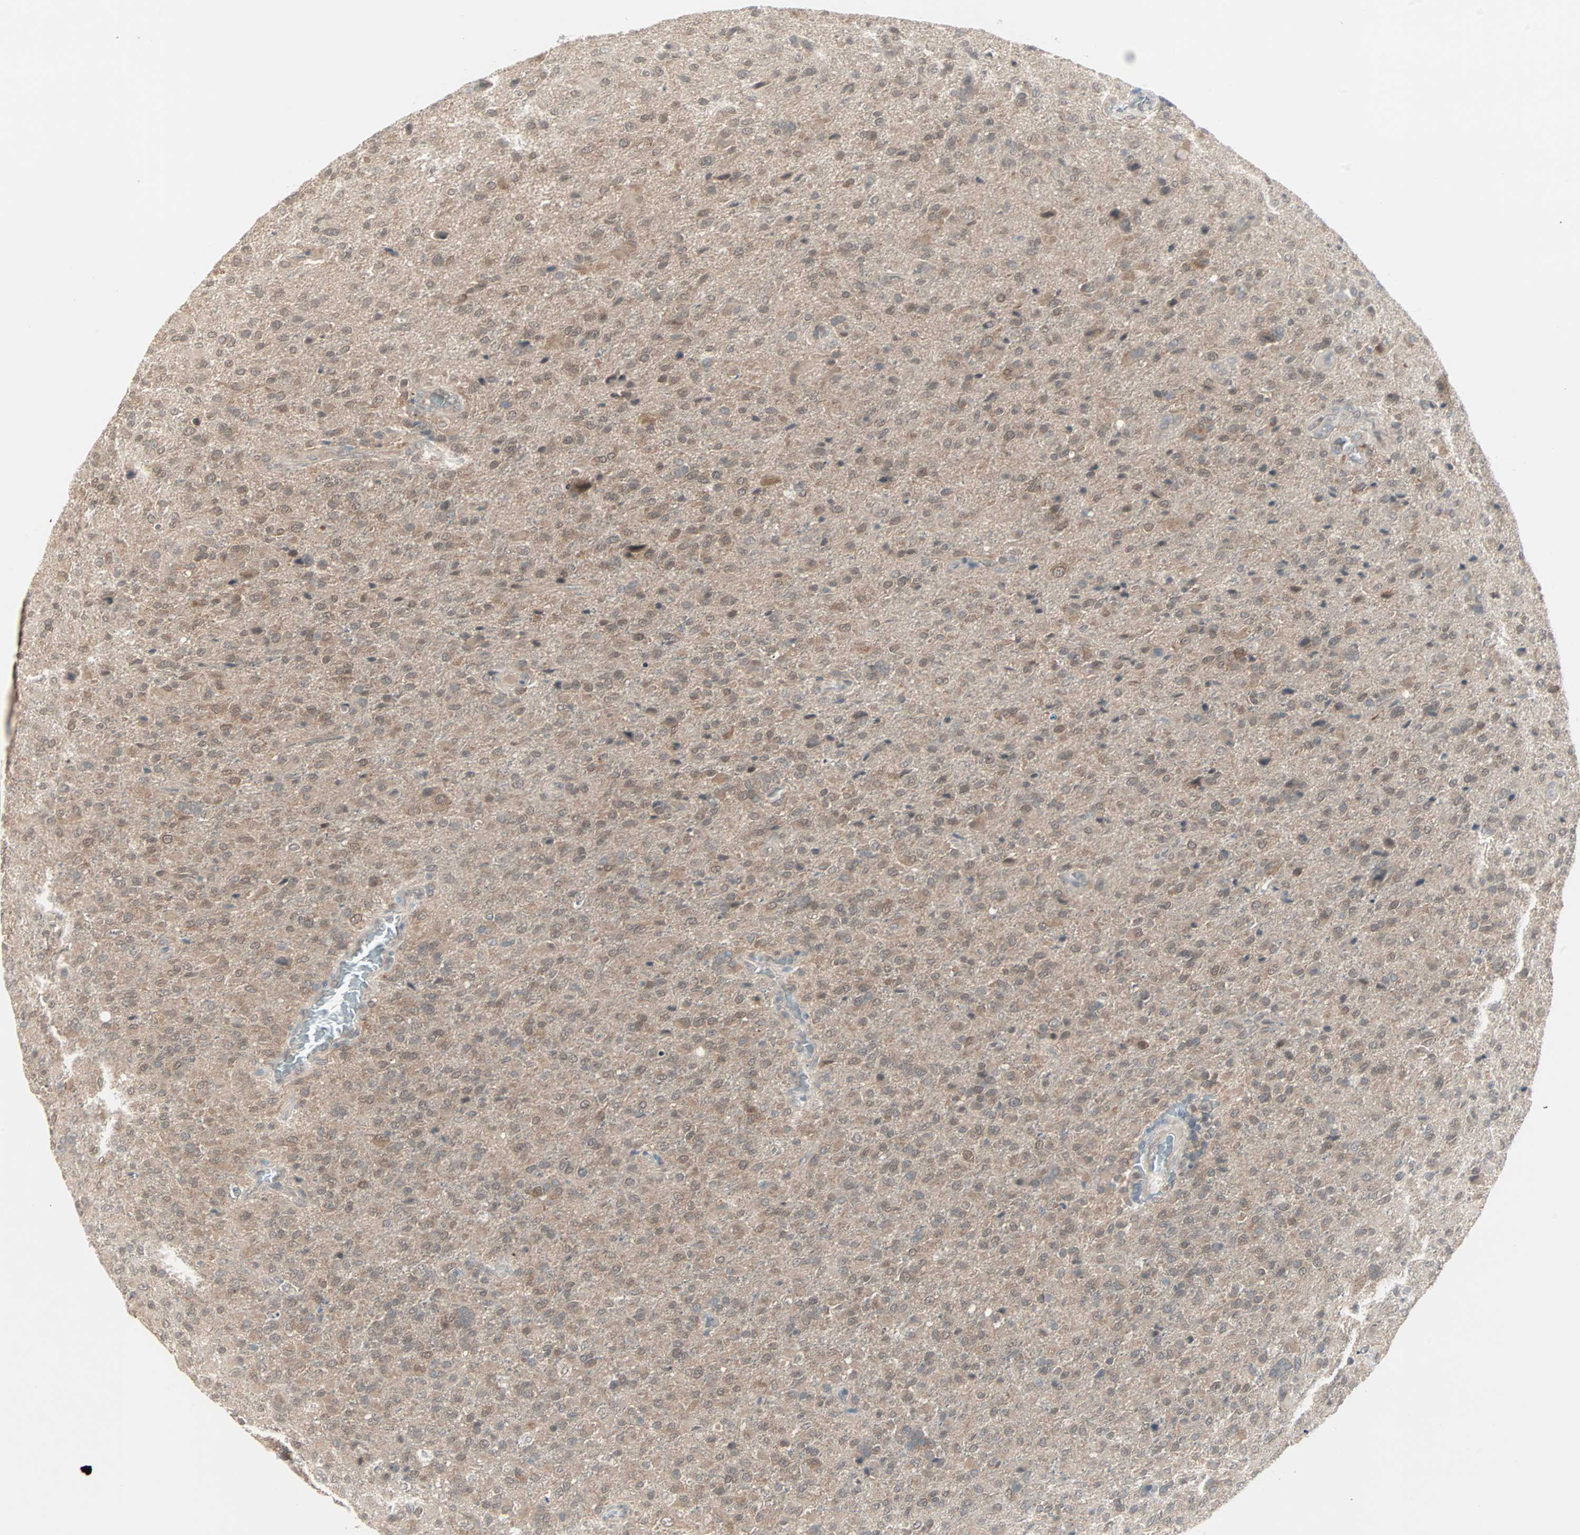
{"staining": {"intensity": "moderate", "quantity": ">75%", "location": "cytoplasmic/membranous"}, "tissue": "glioma", "cell_type": "Tumor cells", "image_type": "cancer", "snomed": [{"axis": "morphology", "description": "Glioma, malignant, High grade"}, {"axis": "topography", "description": "Brain"}], "caption": "IHC of human malignant glioma (high-grade) shows medium levels of moderate cytoplasmic/membranous positivity in approximately >75% of tumor cells.", "gene": "PTPA", "patient": {"sex": "male", "age": 71}}